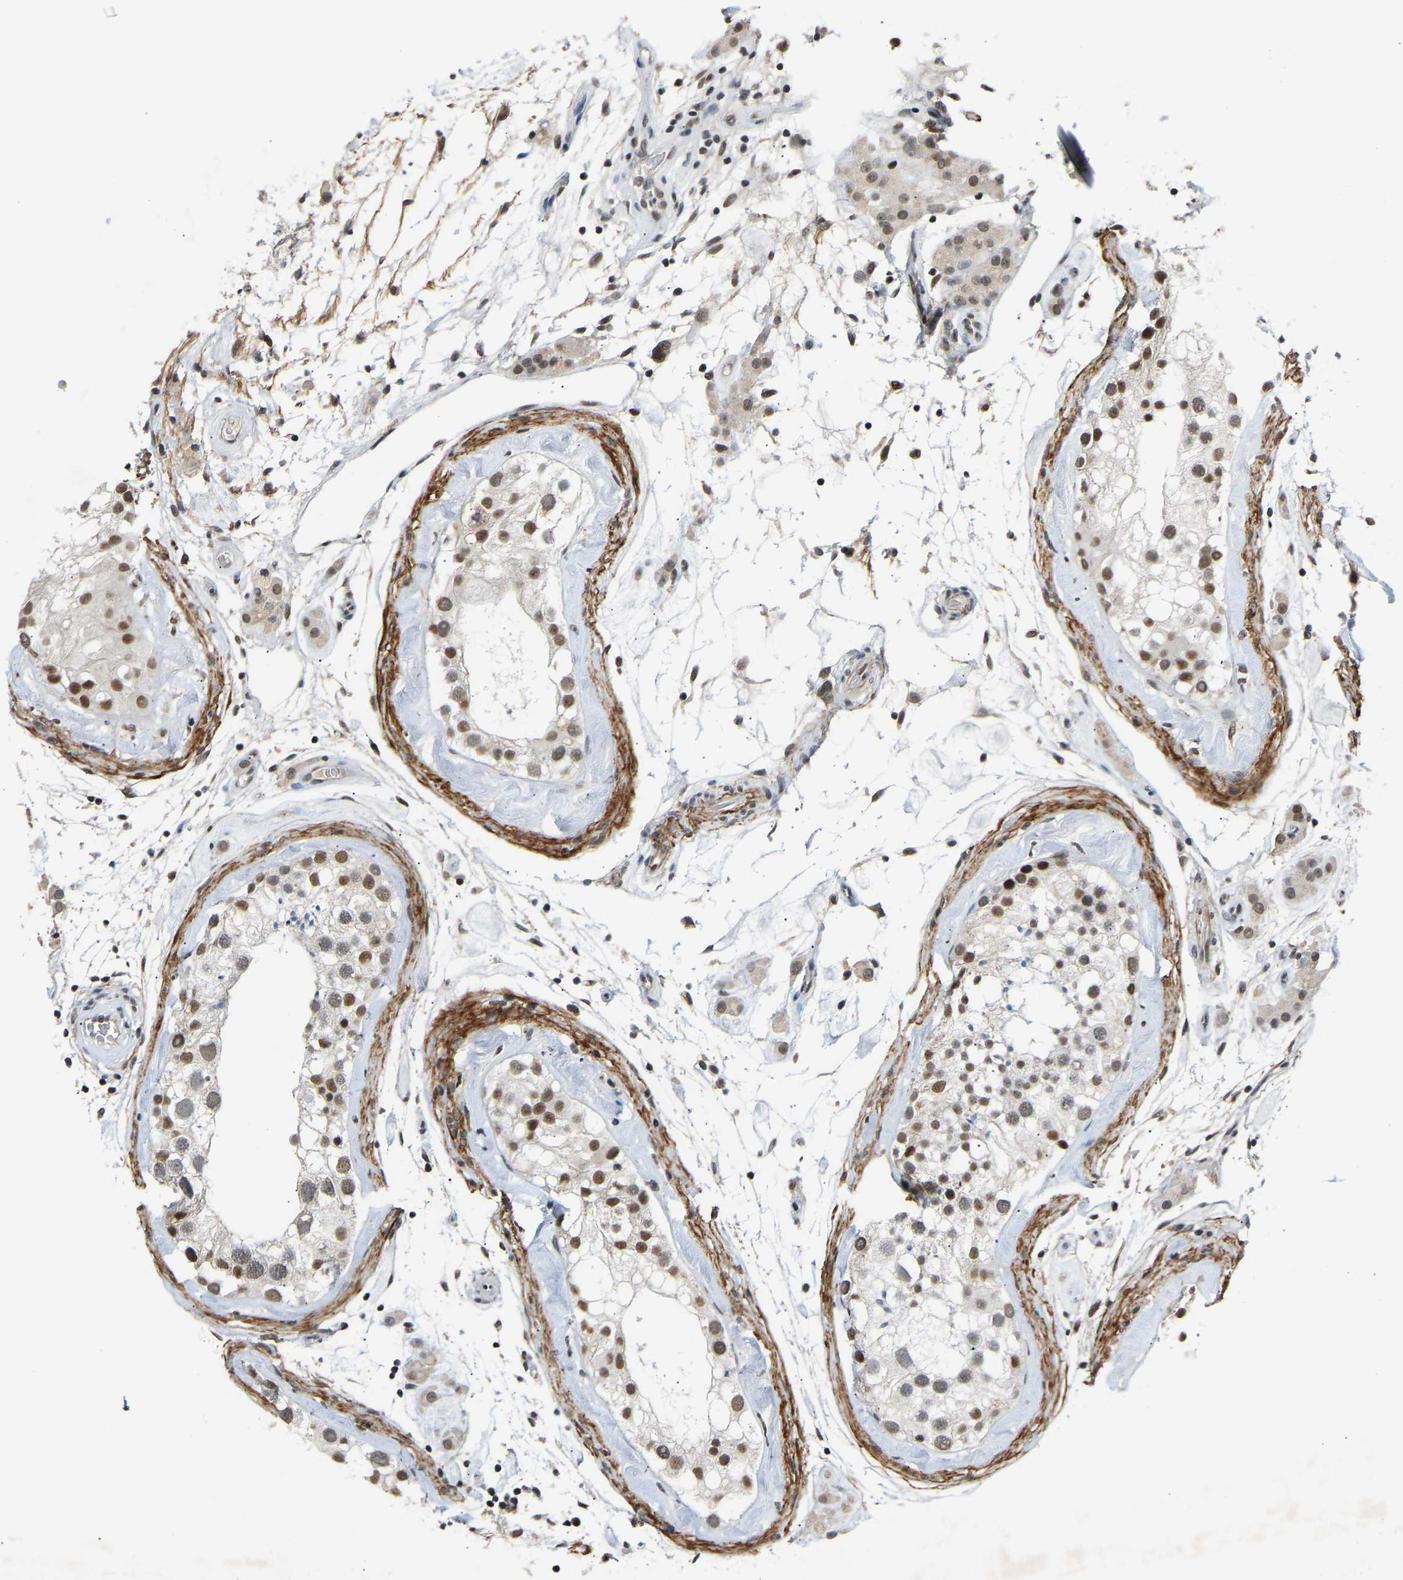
{"staining": {"intensity": "weak", "quantity": "25%-75%", "location": "nuclear"}, "tissue": "testis", "cell_type": "Cells in seminiferous ducts", "image_type": "normal", "snomed": [{"axis": "morphology", "description": "Normal tissue, NOS"}, {"axis": "topography", "description": "Testis"}], "caption": "Testis stained with immunohistochemistry (IHC) demonstrates weak nuclear staining in approximately 25%-75% of cells in seminiferous ducts.", "gene": "RBM15", "patient": {"sex": "male", "age": 46}}